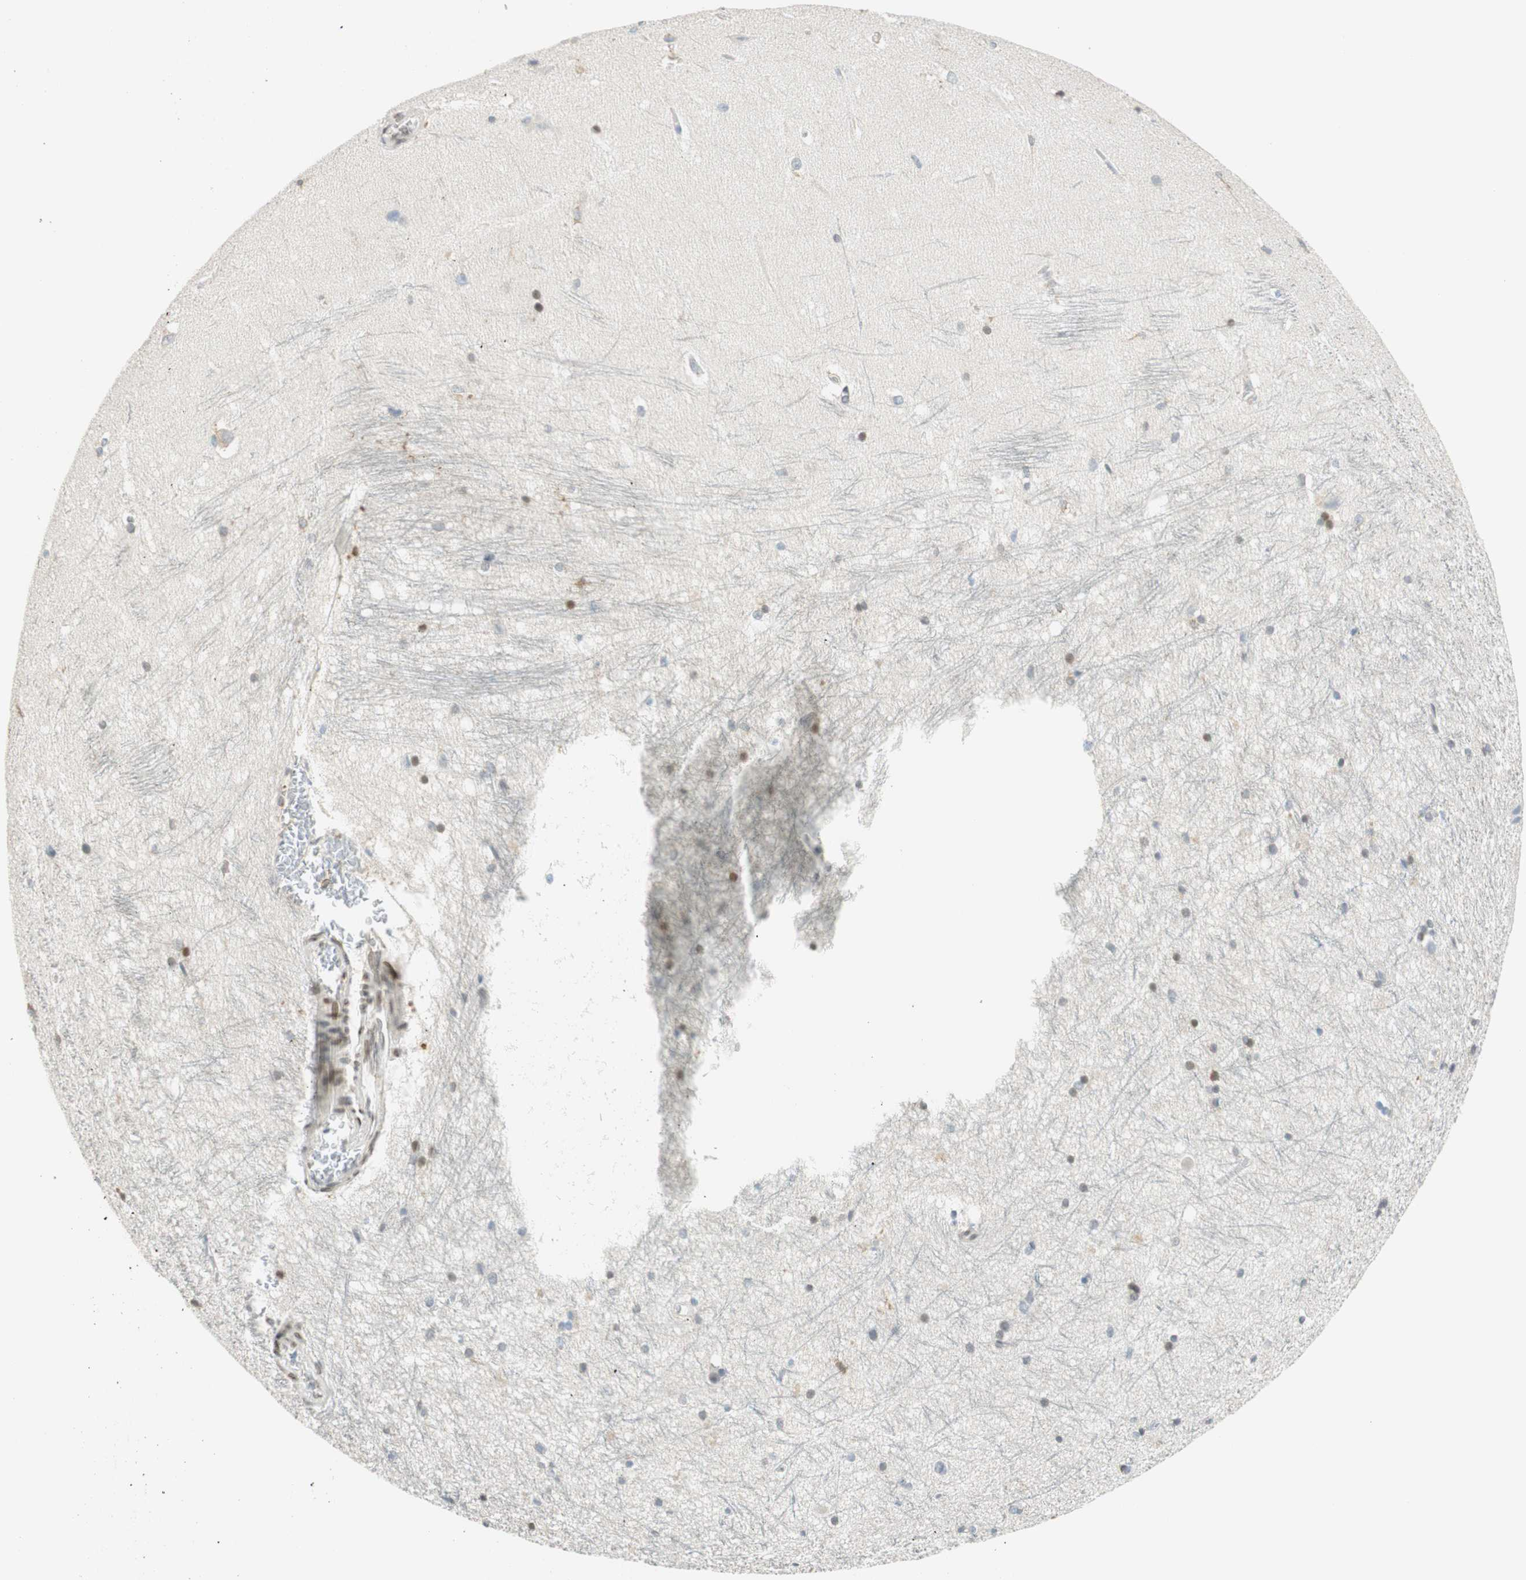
{"staining": {"intensity": "moderate", "quantity": "<25%", "location": "cytoplasmic/membranous"}, "tissue": "hippocampus", "cell_type": "Glial cells", "image_type": "normal", "snomed": [{"axis": "morphology", "description": "Normal tissue, NOS"}, {"axis": "topography", "description": "Hippocampus"}], "caption": "Hippocampus stained with DAB (3,3'-diaminobenzidine) immunohistochemistry displays low levels of moderate cytoplasmic/membranous positivity in about <25% of glial cells.", "gene": "TMEM260", "patient": {"sex": "female", "age": 19}}